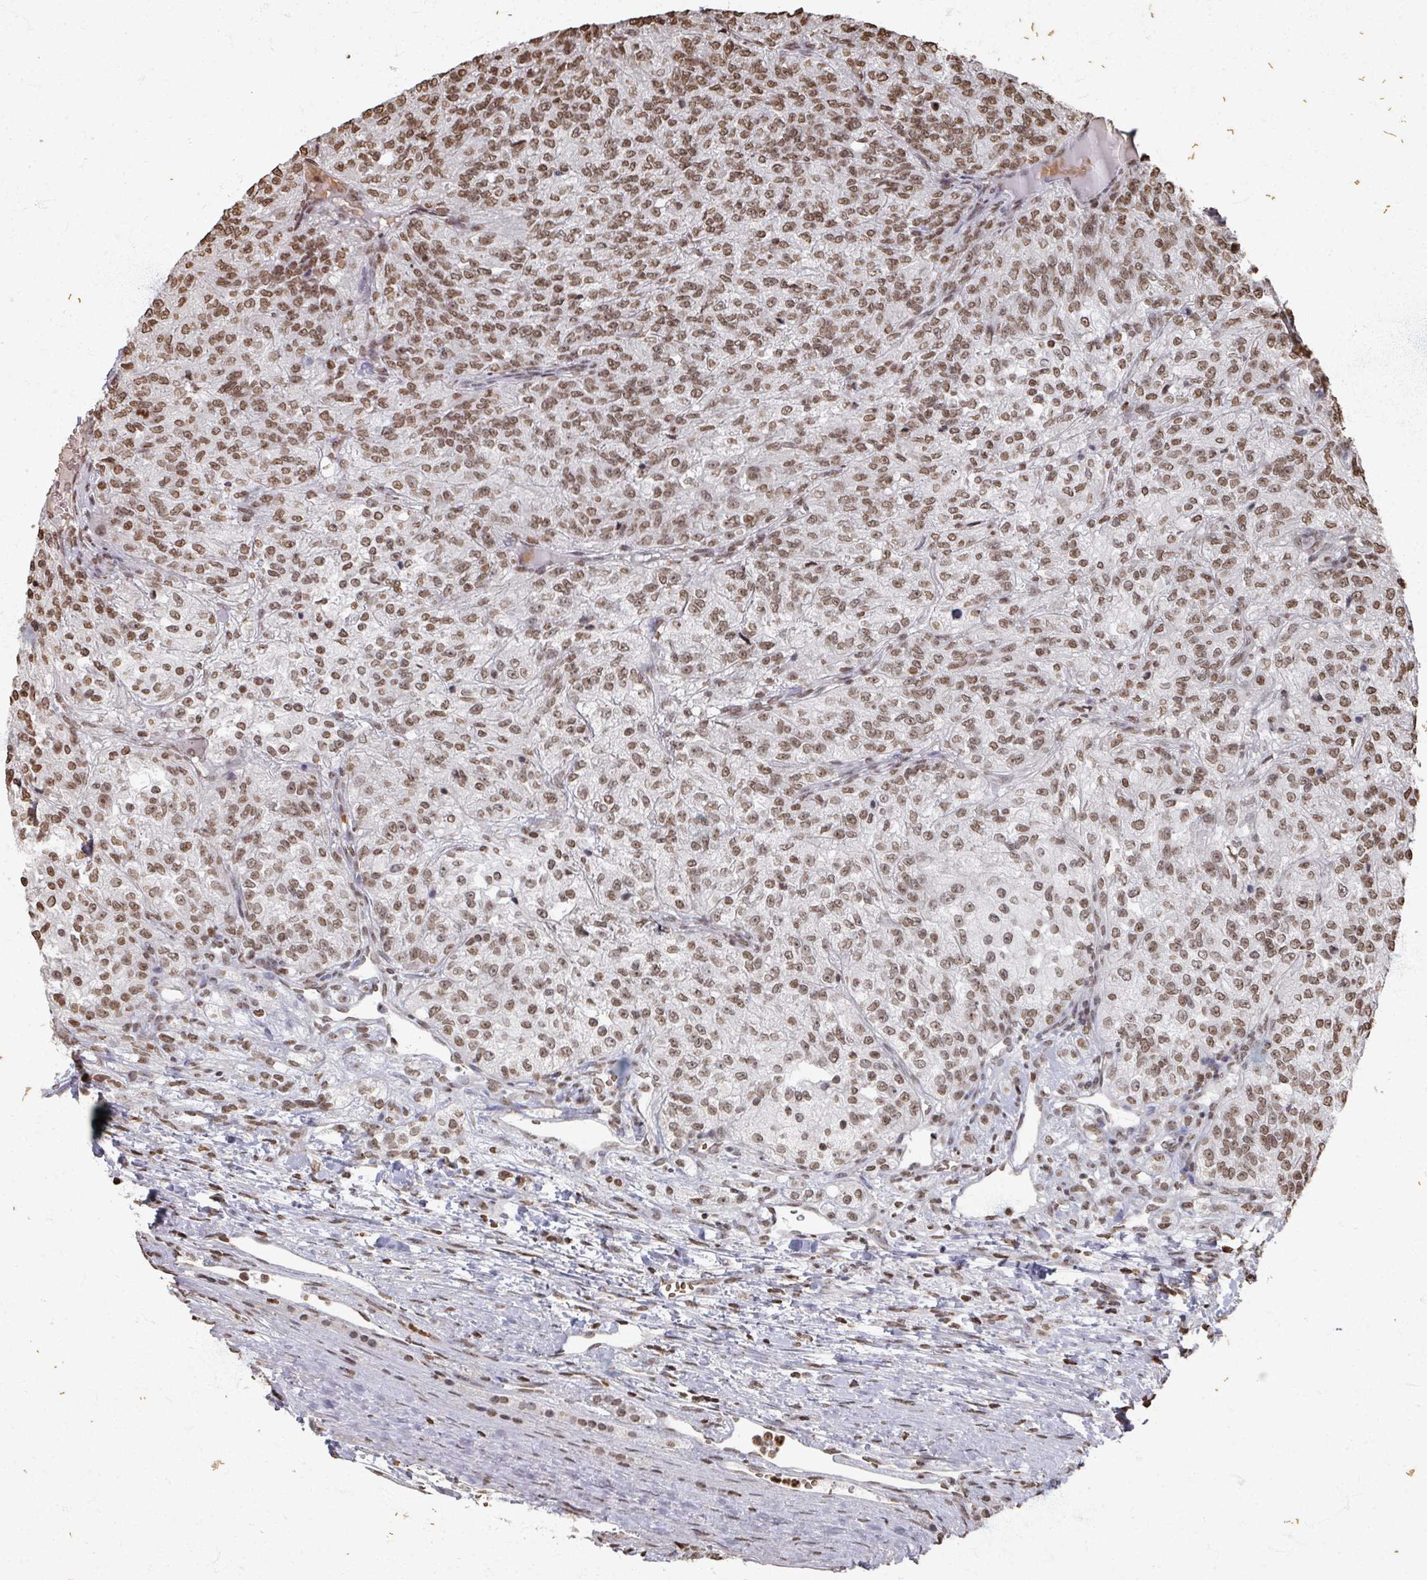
{"staining": {"intensity": "moderate", "quantity": ">75%", "location": "nuclear"}, "tissue": "renal cancer", "cell_type": "Tumor cells", "image_type": "cancer", "snomed": [{"axis": "morphology", "description": "Adenocarcinoma, NOS"}, {"axis": "topography", "description": "Kidney"}], "caption": "Immunohistochemical staining of renal adenocarcinoma reveals moderate nuclear protein staining in about >75% of tumor cells.", "gene": "DCUN1D5", "patient": {"sex": "female", "age": 63}}